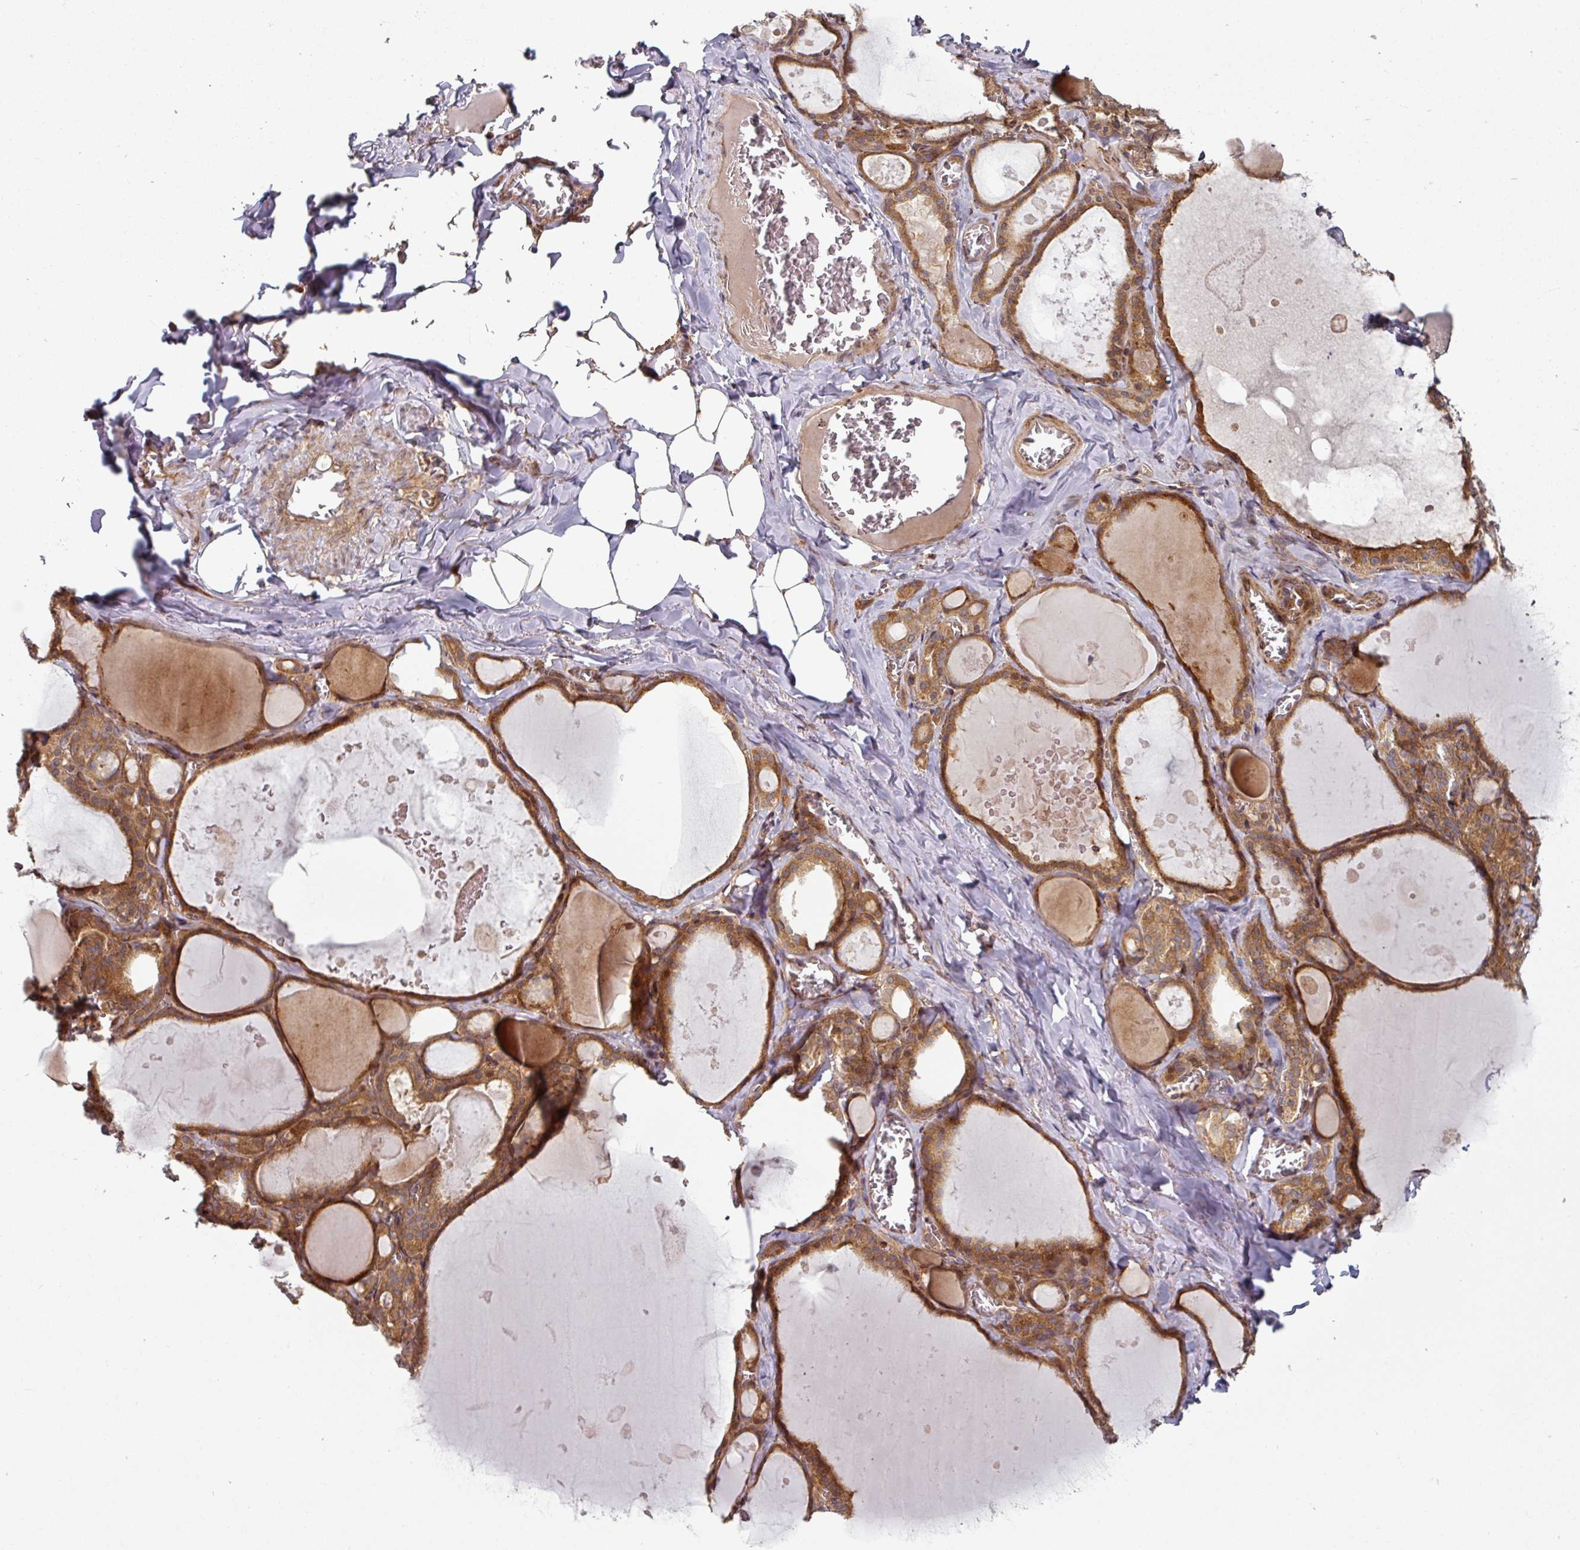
{"staining": {"intensity": "strong", "quantity": ">75%", "location": "cytoplasmic/membranous"}, "tissue": "thyroid gland", "cell_type": "Glandular cells", "image_type": "normal", "snomed": [{"axis": "morphology", "description": "Normal tissue, NOS"}, {"axis": "topography", "description": "Thyroid gland"}], "caption": "This photomicrograph exhibits IHC staining of benign human thyroid gland, with high strong cytoplasmic/membranous positivity in about >75% of glandular cells.", "gene": "RAB5A", "patient": {"sex": "male", "age": 56}}